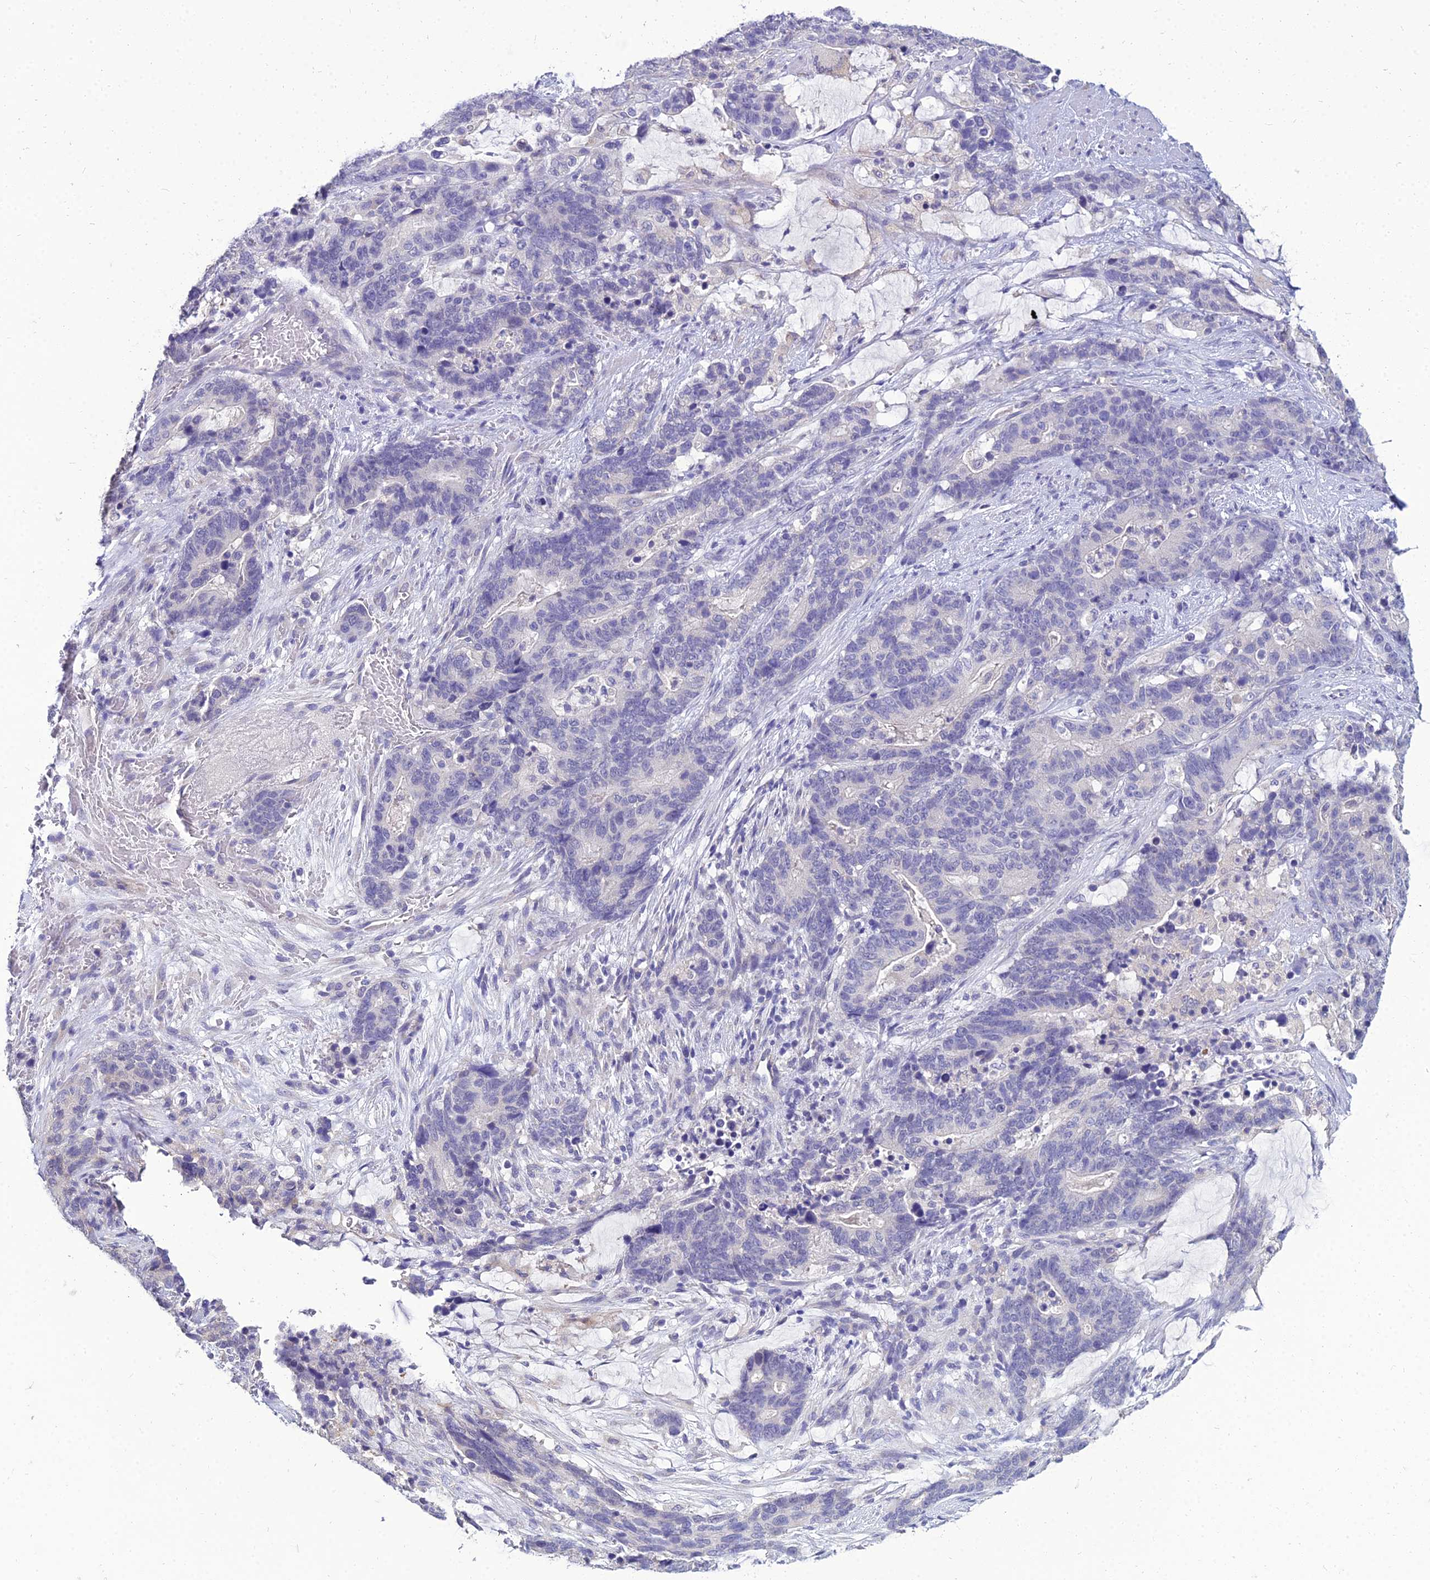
{"staining": {"intensity": "negative", "quantity": "none", "location": "none"}, "tissue": "stomach cancer", "cell_type": "Tumor cells", "image_type": "cancer", "snomed": [{"axis": "morphology", "description": "Adenocarcinoma, NOS"}, {"axis": "topography", "description": "Stomach"}], "caption": "Stomach adenocarcinoma stained for a protein using immunohistochemistry (IHC) shows no positivity tumor cells.", "gene": "NPY", "patient": {"sex": "female", "age": 76}}